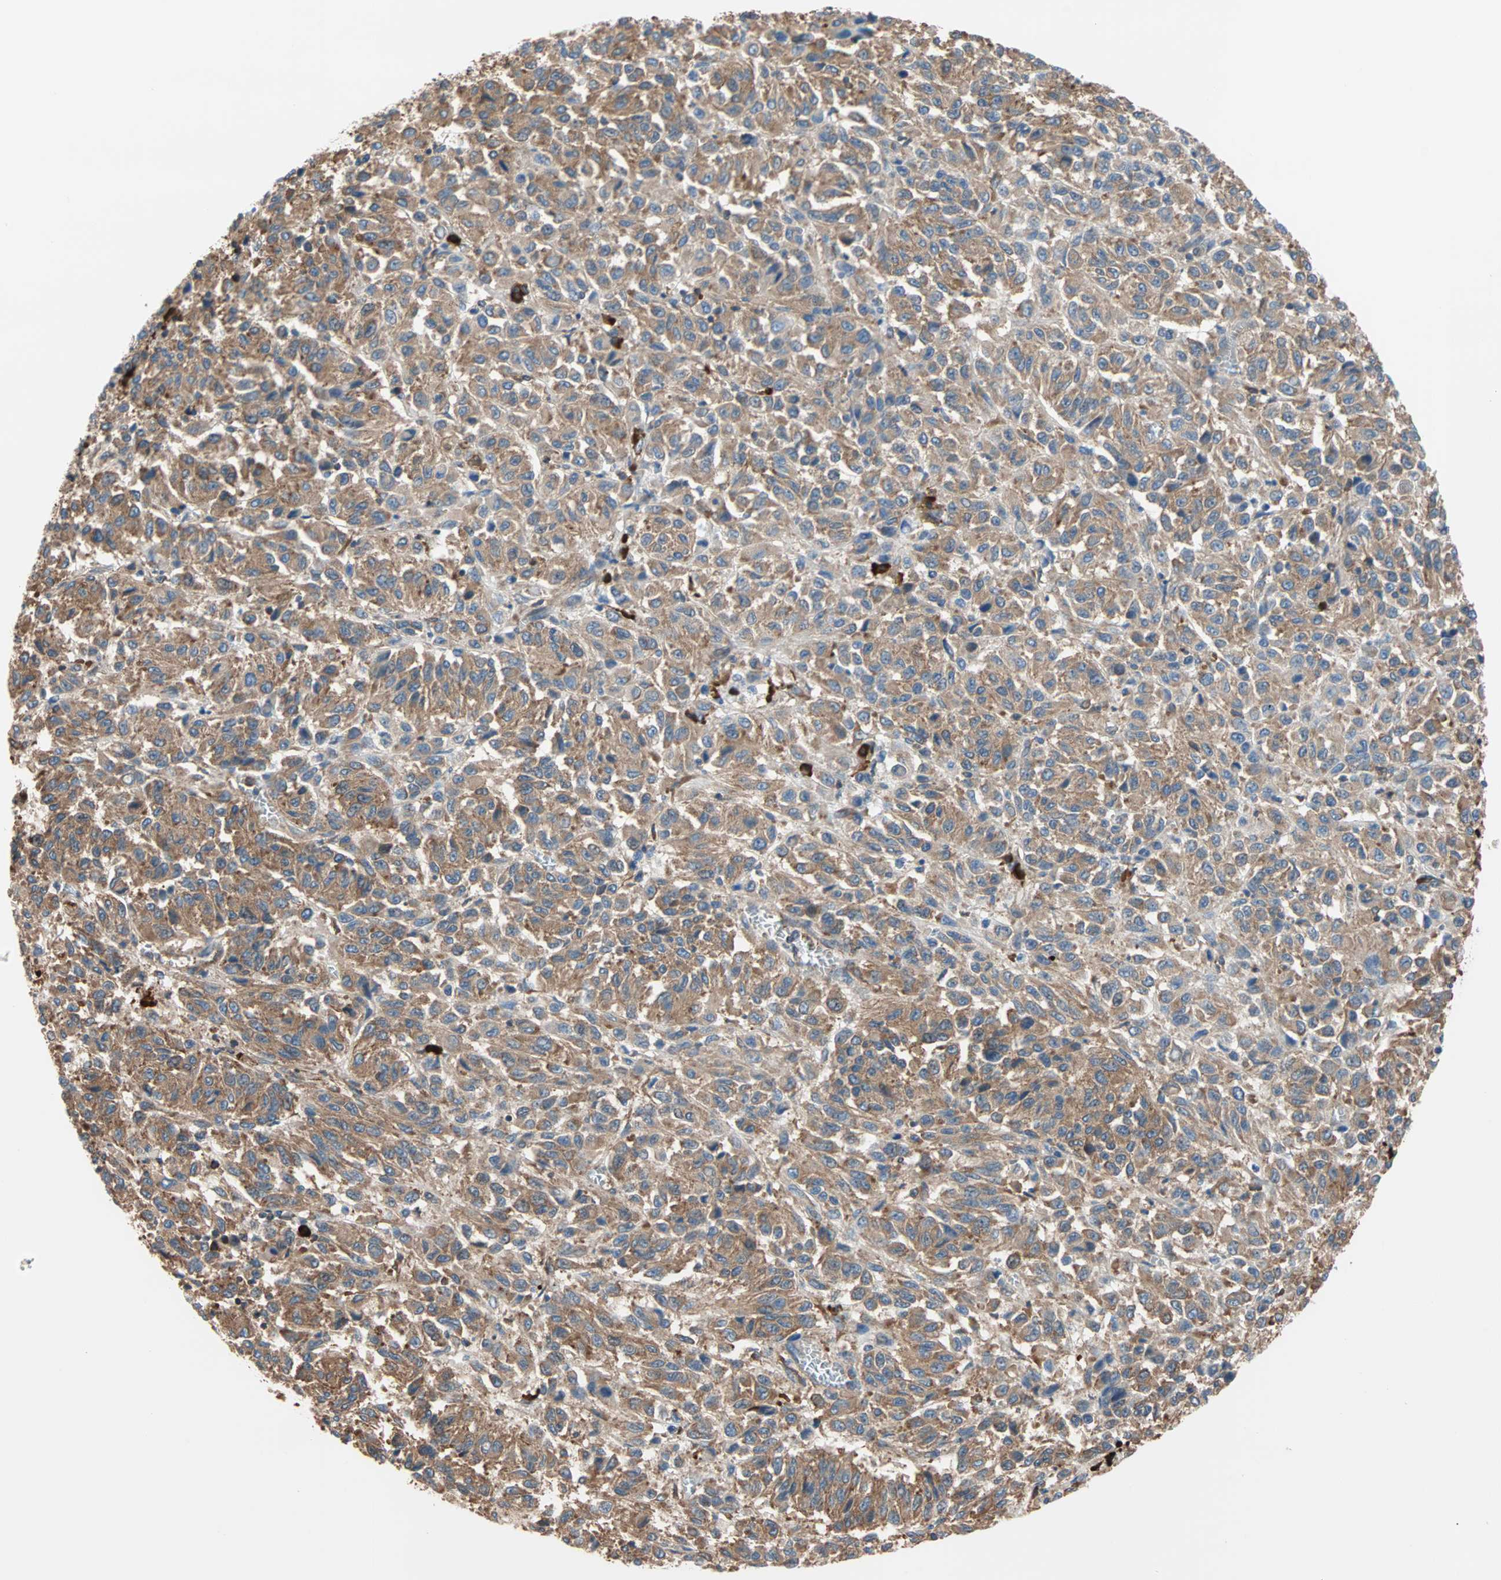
{"staining": {"intensity": "moderate", "quantity": ">75%", "location": "cytoplasmic/membranous"}, "tissue": "melanoma", "cell_type": "Tumor cells", "image_type": "cancer", "snomed": [{"axis": "morphology", "description": "Malignant melanoma, Metastatic site"}, {"axis": "topography", "description": "Lung"}], "caption": "Immunohistochemical staining of human malignant melanoma (metastatic site) shows medium levels of moderate cytoplasmic/membranous protein staining in about >75% of tumor cells.", "gene": "EEF2", "patient": {"sex": "male", "age": 64}}